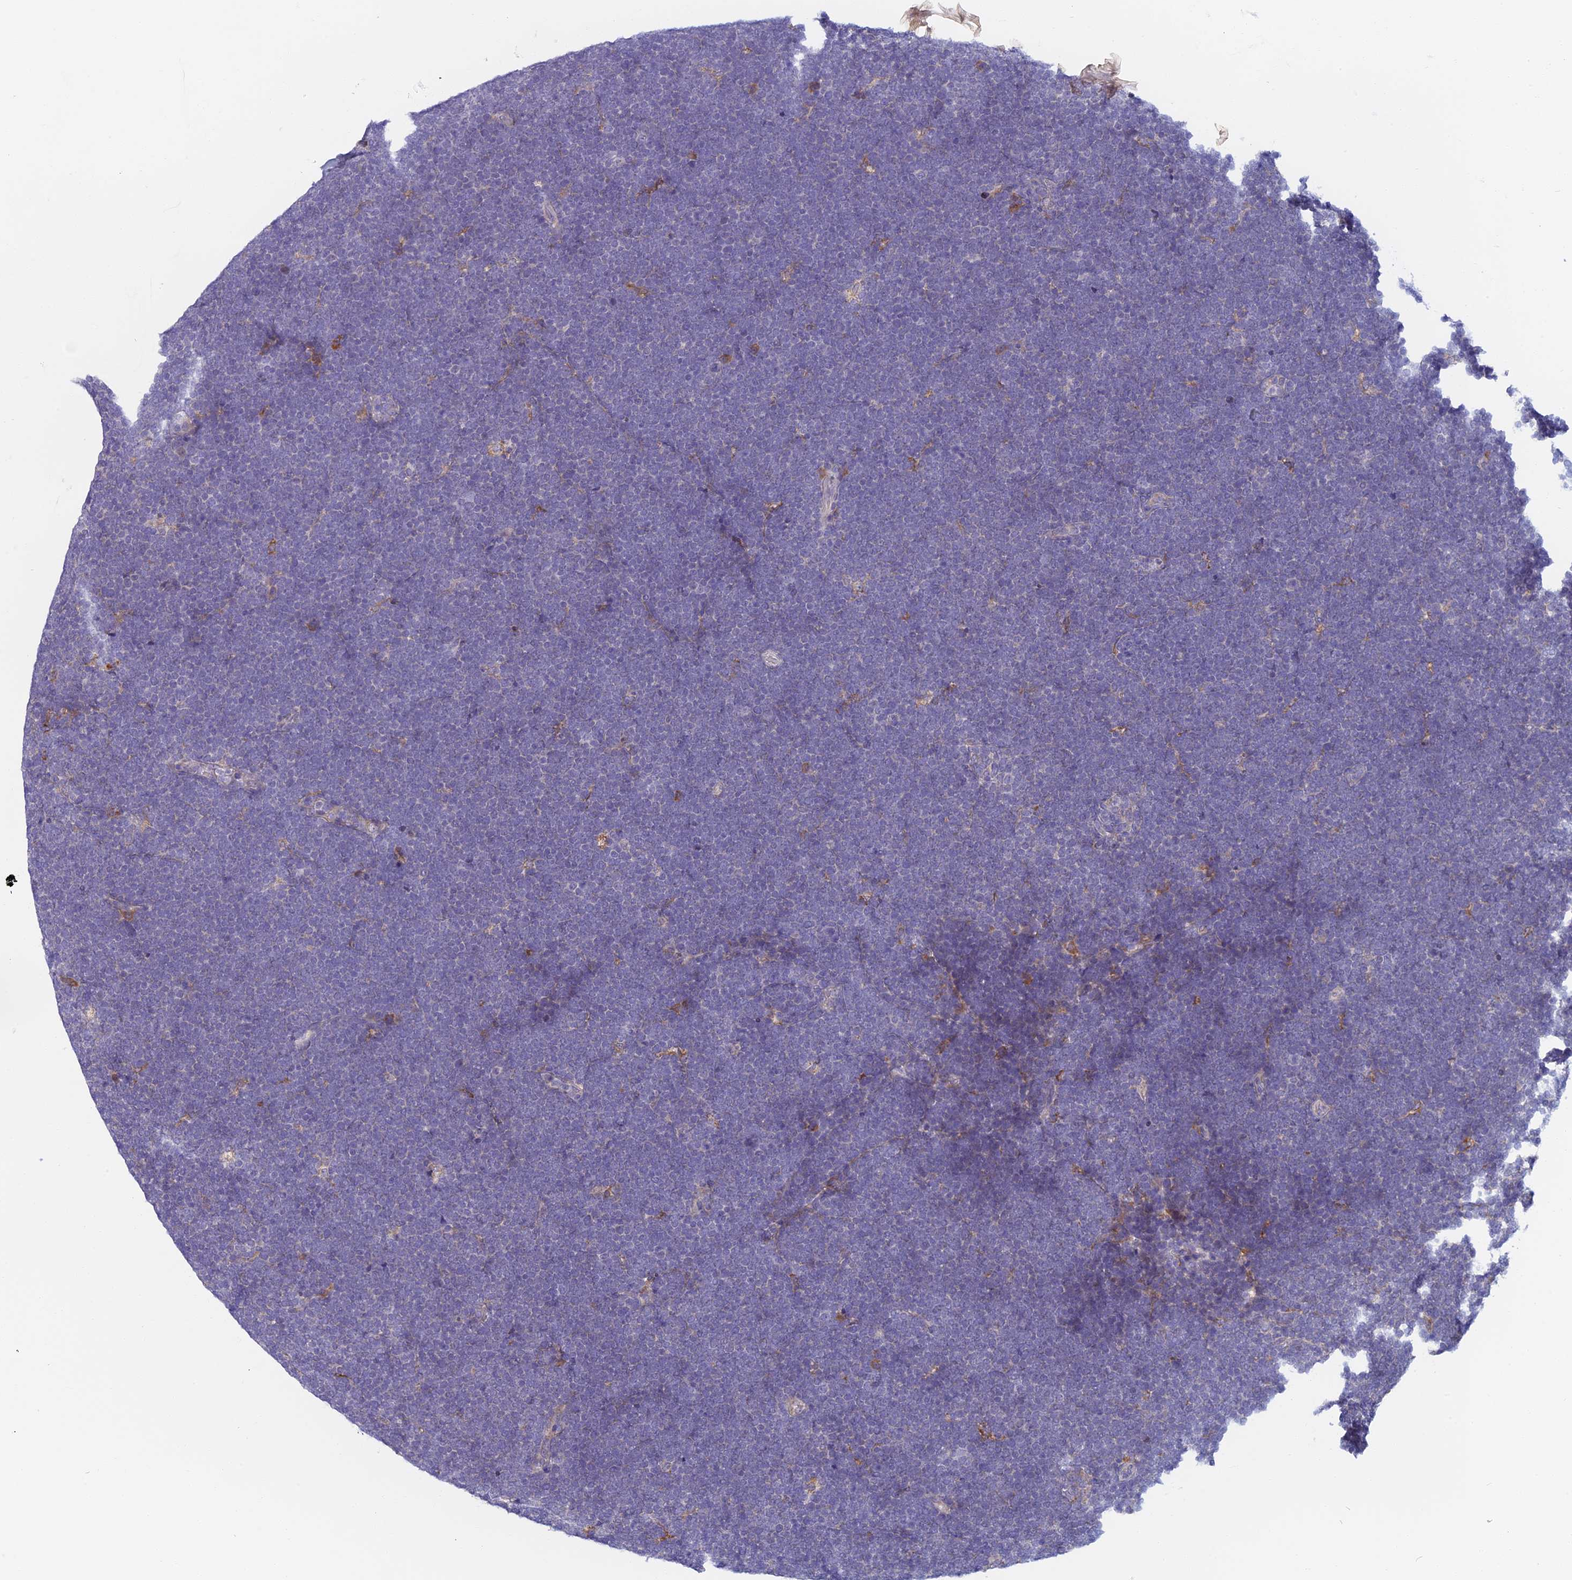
{"staining": {"intensity": "negative", "quantity": "none", "location": "none"}, "tissue": "lymphoma", "cell_type": "Tumor cells", "image_type": "cancer", "snomed": [{"axis": "morphology", "description": "Malignant lymphoma, non-Hodgkin's type, High grade"}, {"axis": "topography", "description": "Lymph node"}], "caption": "The histopathology image demonstrates no significant positivity in tumor cells of lymphoma.", "gene": "DDX51", "patient": {"sex": "male", "age": 13}}